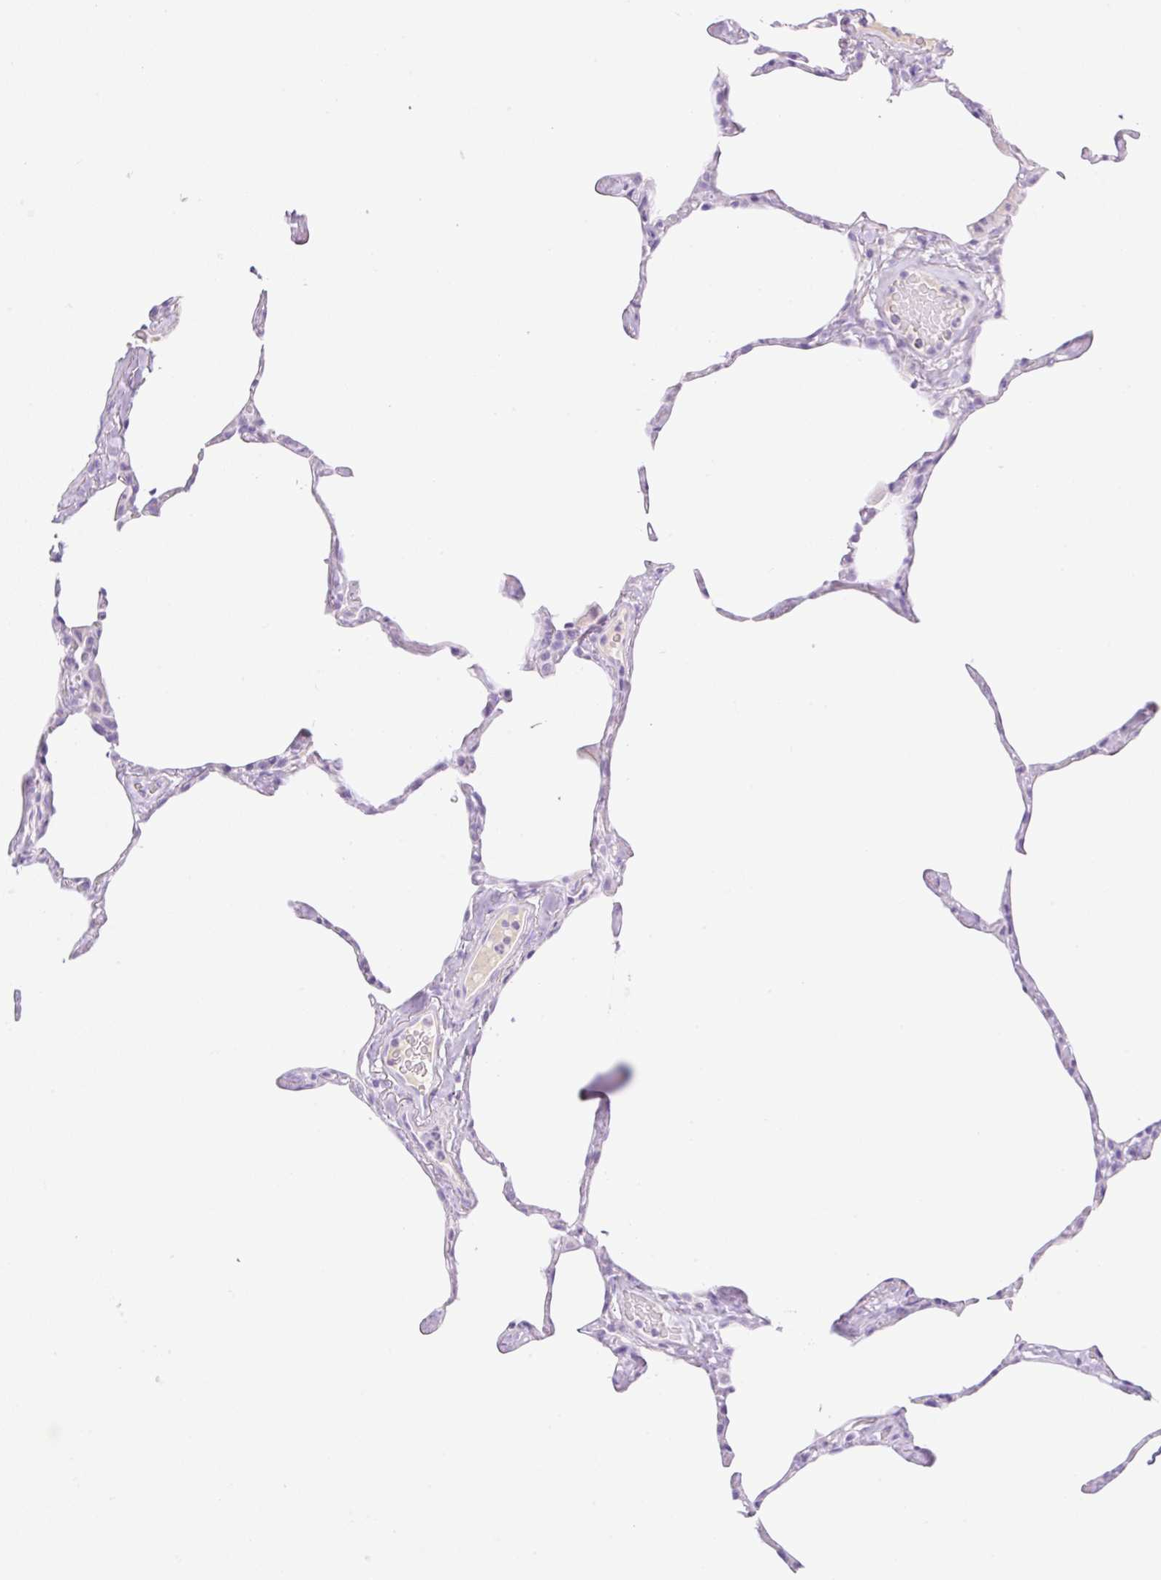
{"staining": {"intensity": "negative", "quantity": "none", "location": "none"}, "tissue": "lung", "cell_type": "Alveolar cells", "image_type": "normal", "snomed": [{"axis": "morphology", "description": "Normal tissue, NOS"}, {"axis": "topography", "description": "Lung"}], "caption": "There is no significant expression in alveolar cells of lung. (IHC, brightfield microscopy, high magnification).", "gene": "PALM3", "patient": {"sex": "male", "age": 65}}